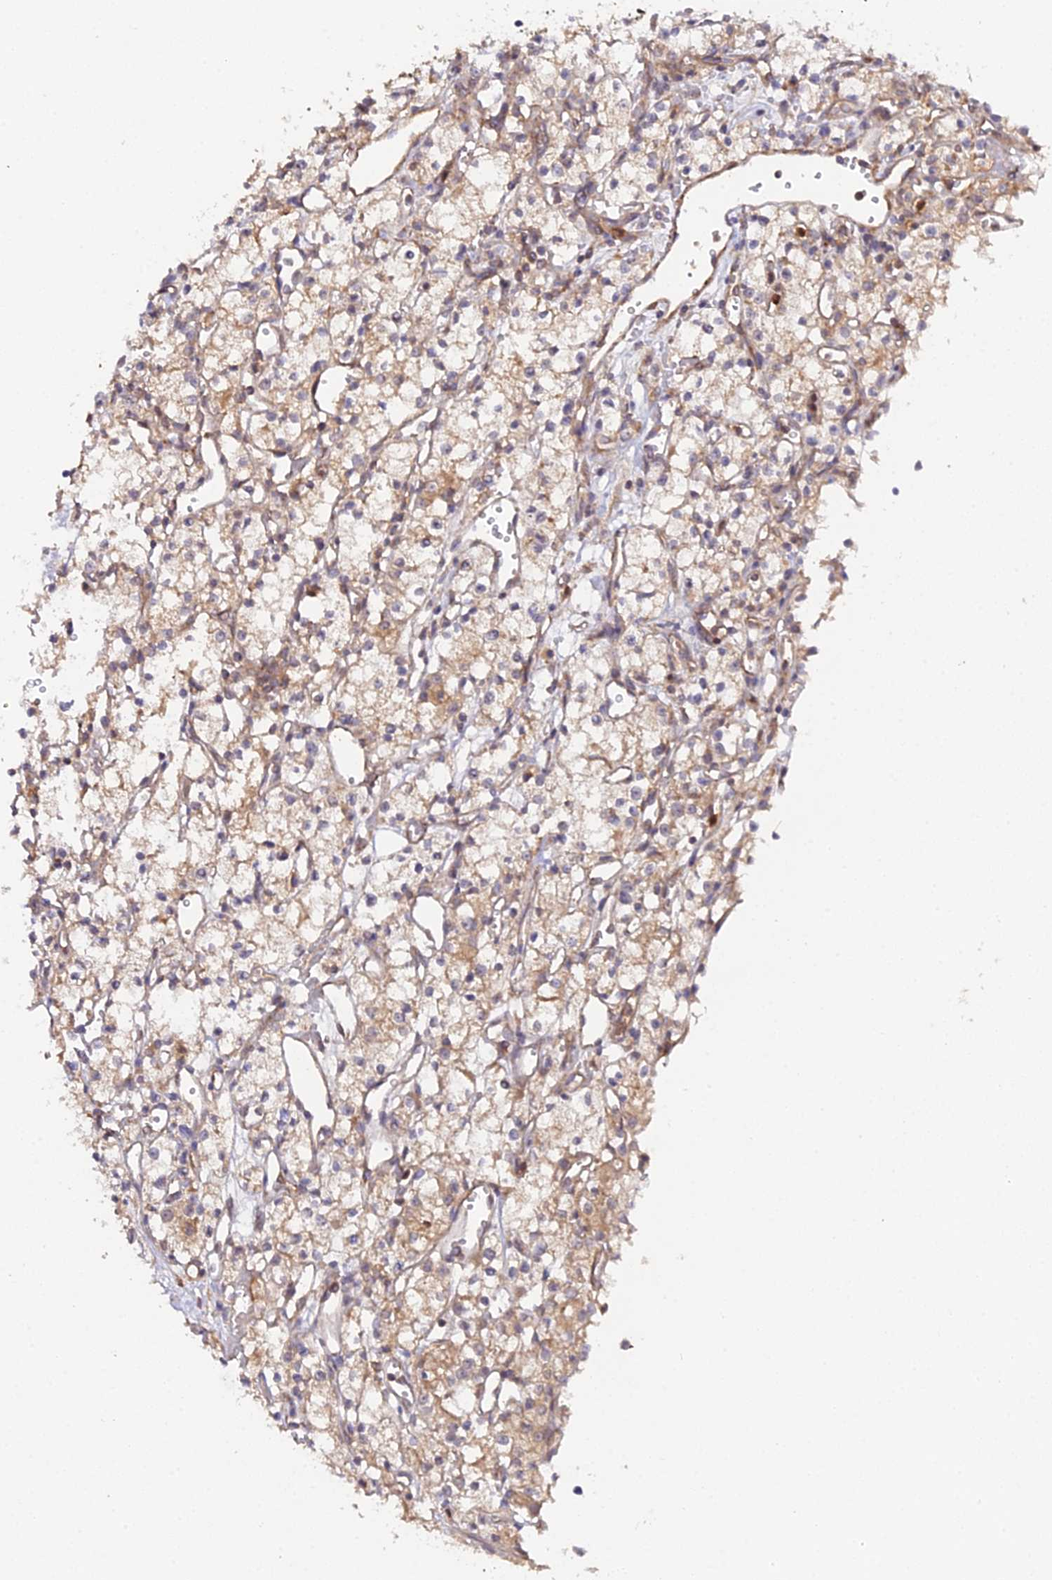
{"staining": {"intensity": "moderate", "quantity": "25%-75%", "location": "cytoplasmic/membranous"}, "tissue": "renal cancer", "cell_type": "Tumor cells", "image_type": "cancer", "snomed": [{"axis": "morphology", "description": "Adenocarcinoma, NOS"}, {"axis": "topography", "description": "Kidney"}], "caption": "Immunohistochemistry micrograph of renal cancer (adenocarcinoma) stained for a protein (brown), which exhibits medium levels of moderate cytoplasmic/membranous positivity in about 25%-75% of tumor cells.", "gene": "TRIM26", "patient": {"sex": "male", "age": 59}}